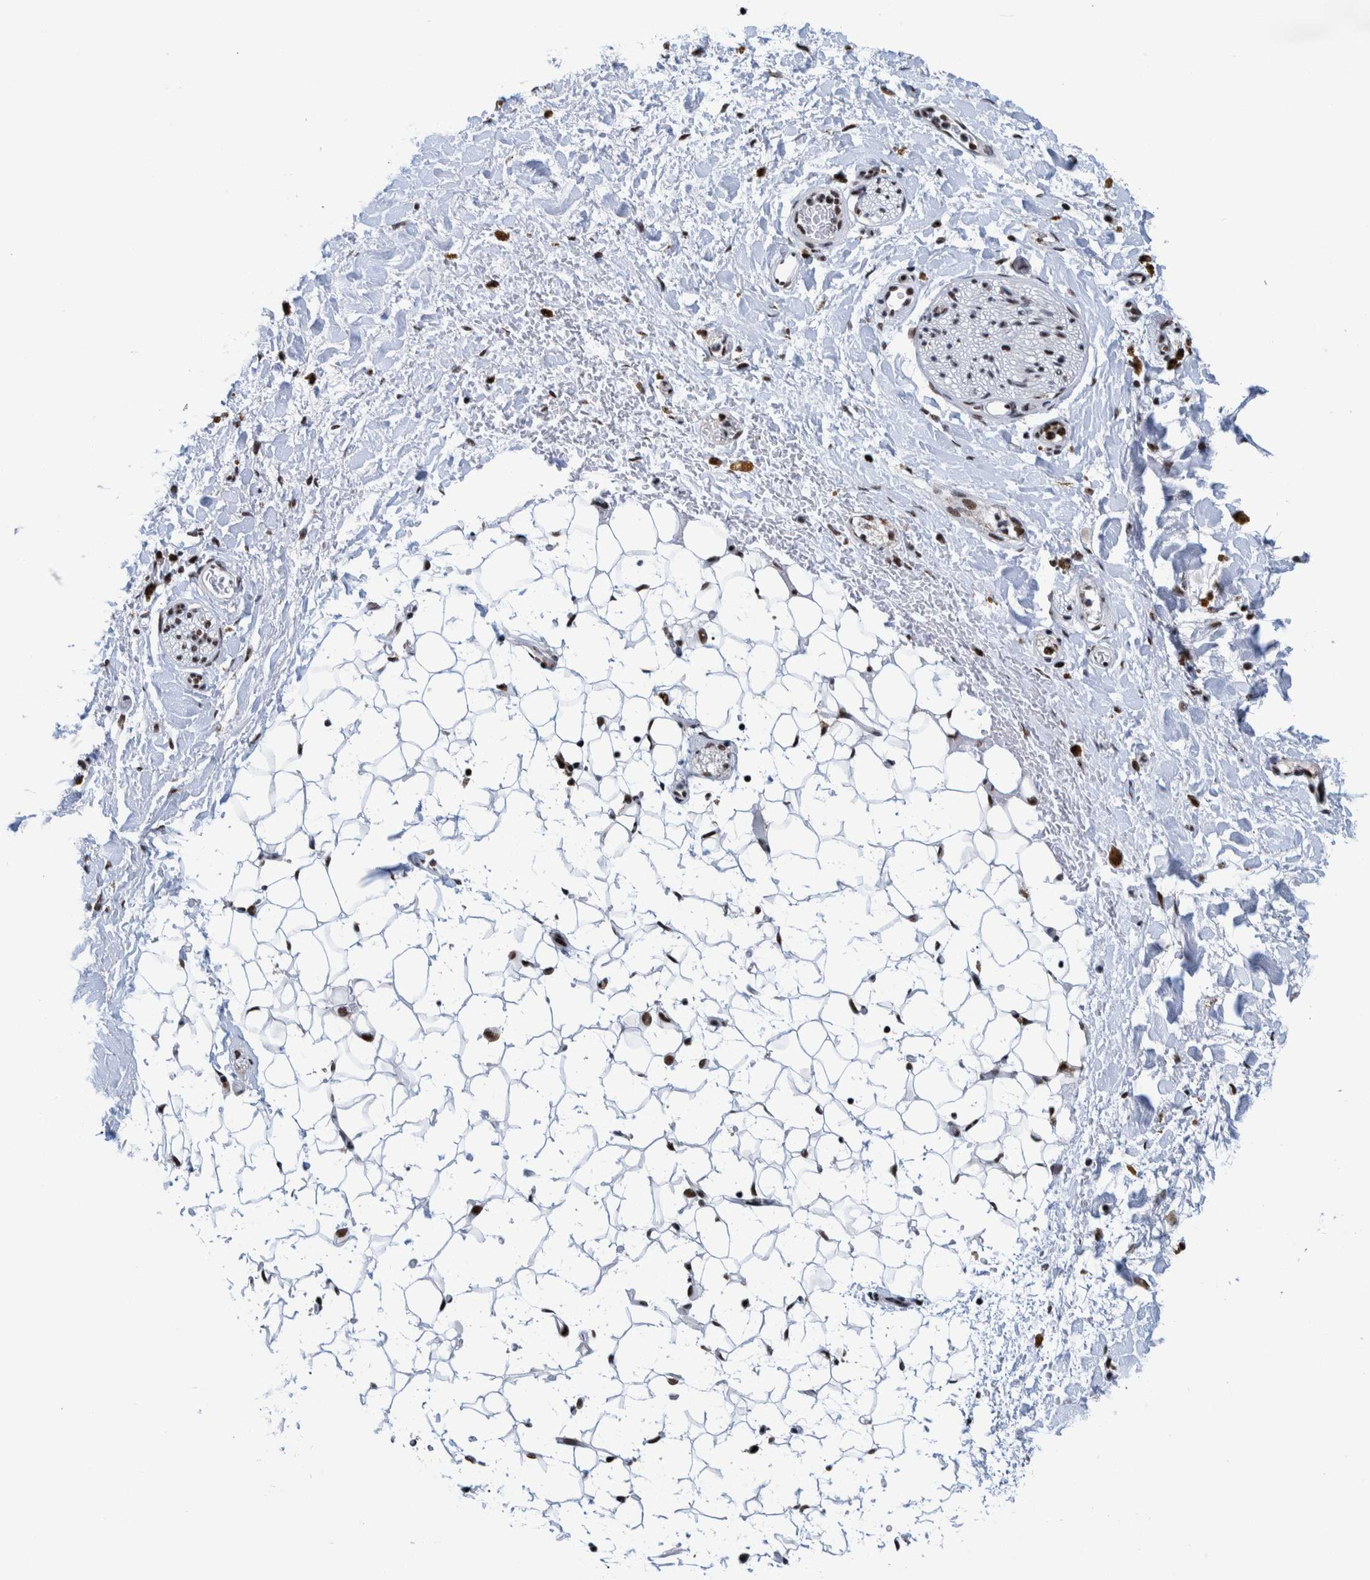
{"staining": {"intensity": "strong", "quantity": ">75%", "location": "nuclear"}, "tissue": "adipose tissue", "cell_type": "Adipocytes", "image_type": "normal", "snomed": [{"axis": "morphology", "description": "Normal tissue, NOS"}, {"axis": "topography", "description": "Kidney"}, {"axis": "topography", "description": "Peripheral nerve tissue"}], "caption": "Immunohistochemistry histopathology image of benign adipose tissue: adipose tissue stained using IHC exhibits high levels of strong protein expression localized specifically in the nuclear of adipocytes, appearing as a nuclear brown color.", "gene": "EFTUD2", "patient": {"sex": "male", "age": 7}}